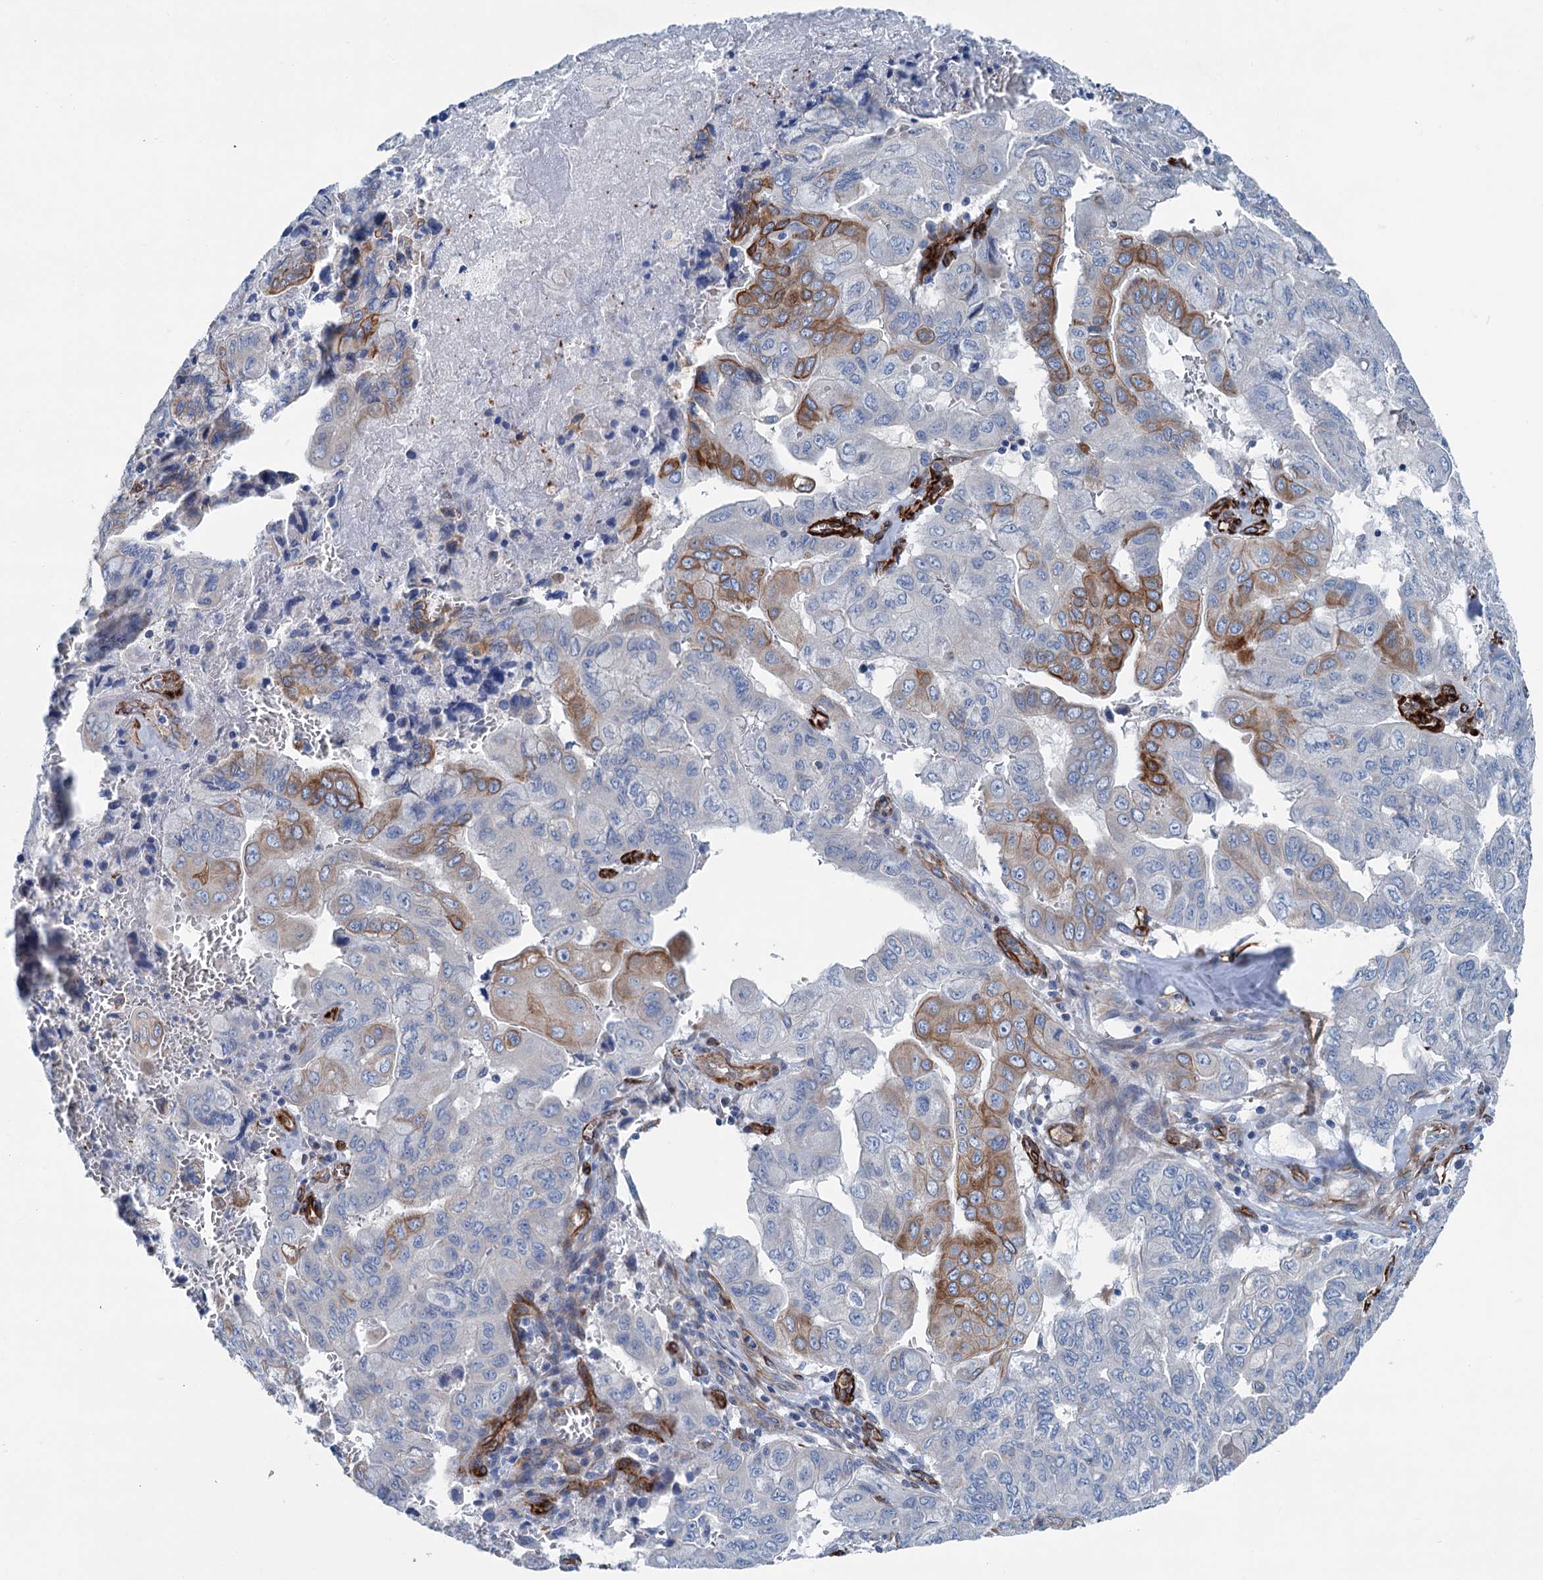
{"staining": {"intensity": "moderate", "quantity": "<25%", "location": "cytoplasmic/membranous"}, "tissue": "pancreatic cancer", "cell_type": "Tumor cells", "image_type": "cancer", "snomed": [{"axis": "morphology", "description": "Adenocarcinoma, NOS"}, {"axis": "topography", "description": "Pancreas"}], "caption": "Pancreatic cancer (adenocarcinoma) was stained to show a protein in brown. There is low levels of moderate cytoplasmic/membranous staining in about <25% of tumor cells.", "gene": "CALCOCO1", "patient": {"sex": "male", "age": 51}}